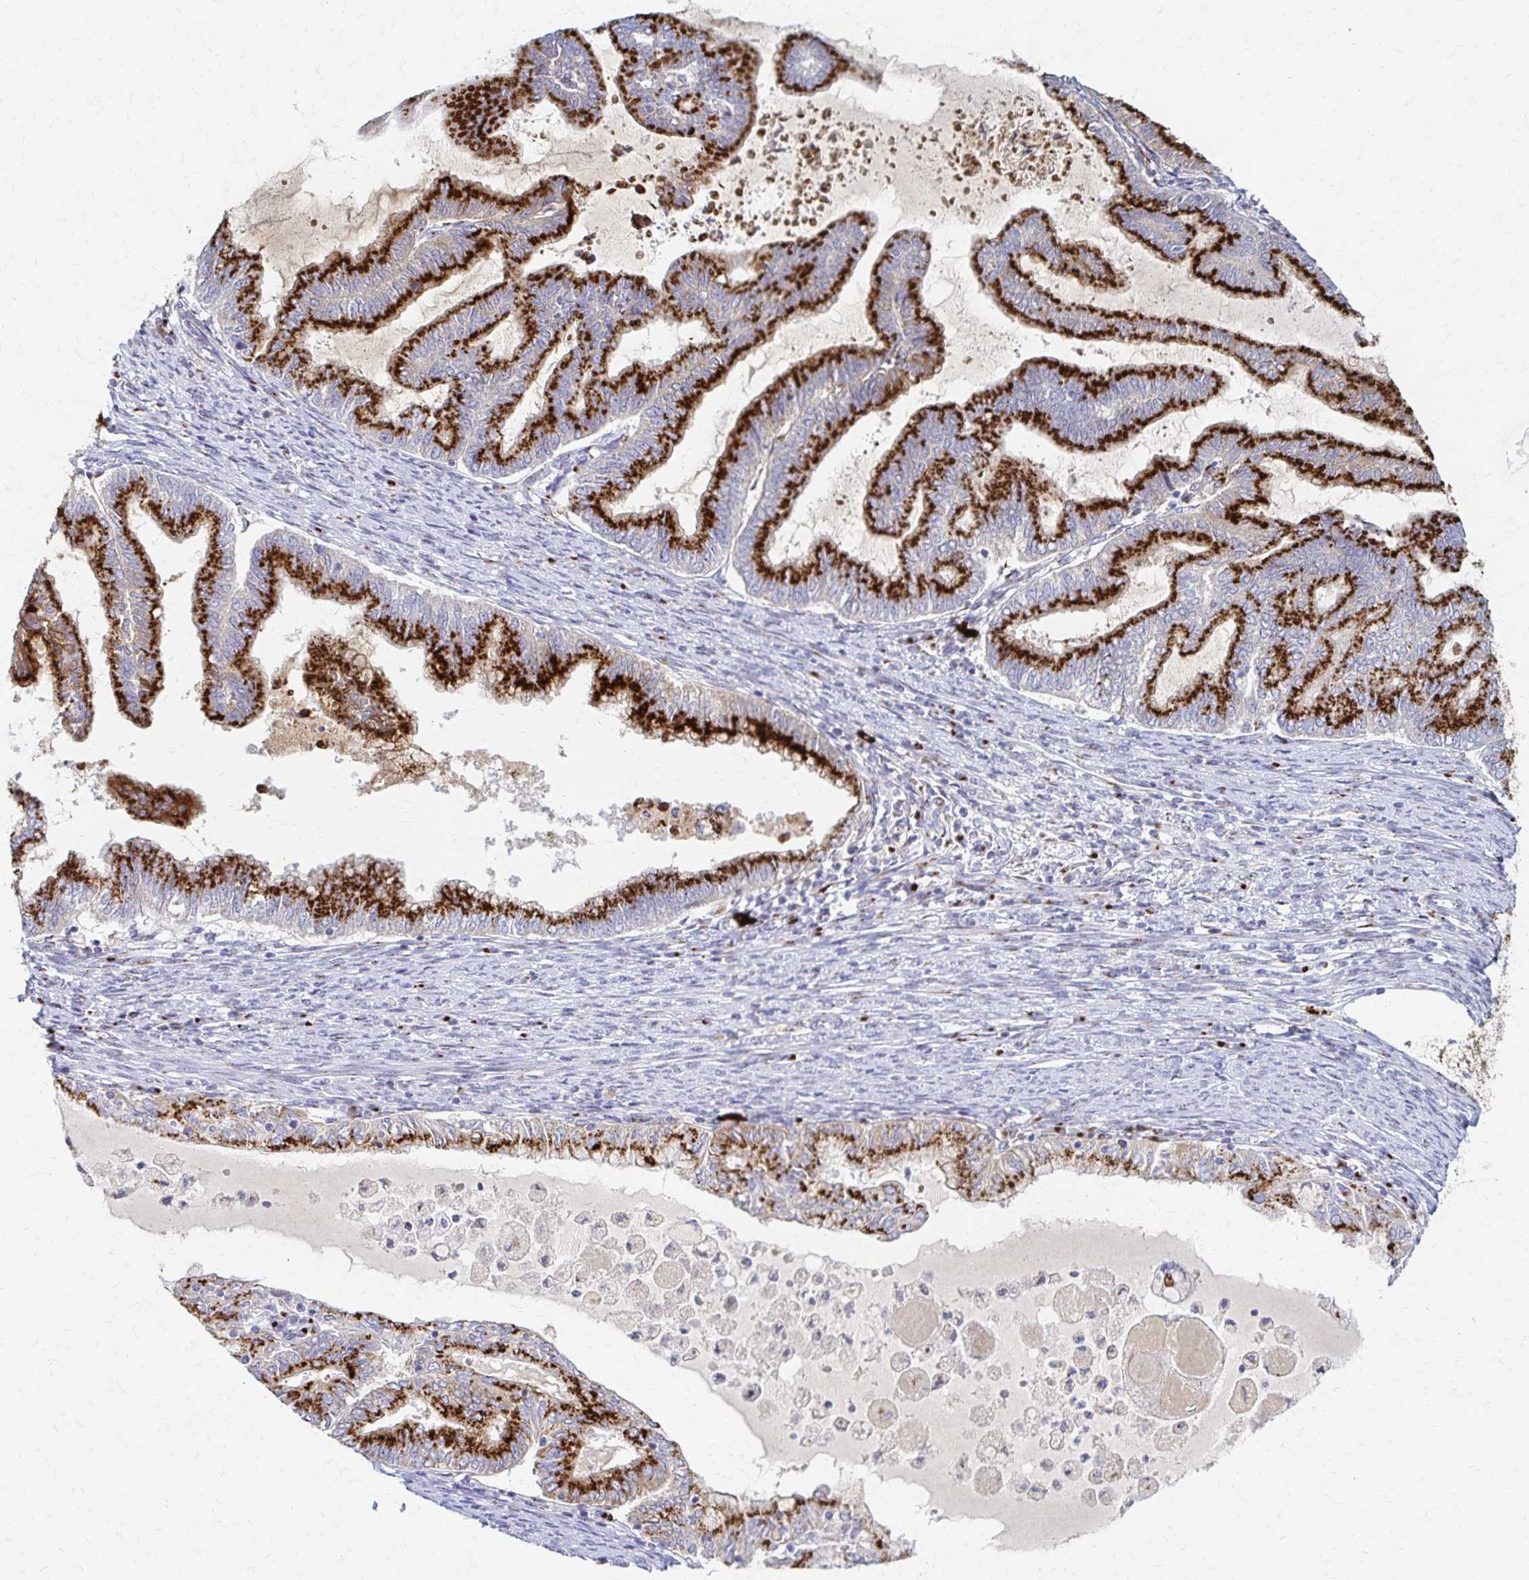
{"staining": {"intensity": "strong", "quantity": ">75%", "location": "cytoplasmic/membranous"}, "tissue": "endometrial cancer", "cell_type": "Tumor cells", "image_type": "cancer", "snomed": [{"axis": "morphology", "description": "Adenocarcinoma, NOS"}, {"axis": "topography", "description": "Endometrium"}], "caption": "Adenocarcinoma (endometrial) stained for a protein reveals strong cytoplasmic/membranous positivity in tumor cells. (IHC, brightfield microscopy, high magnification).", "gene": "TM9SF1", "patient": {"sex": "female", "age": 79}}